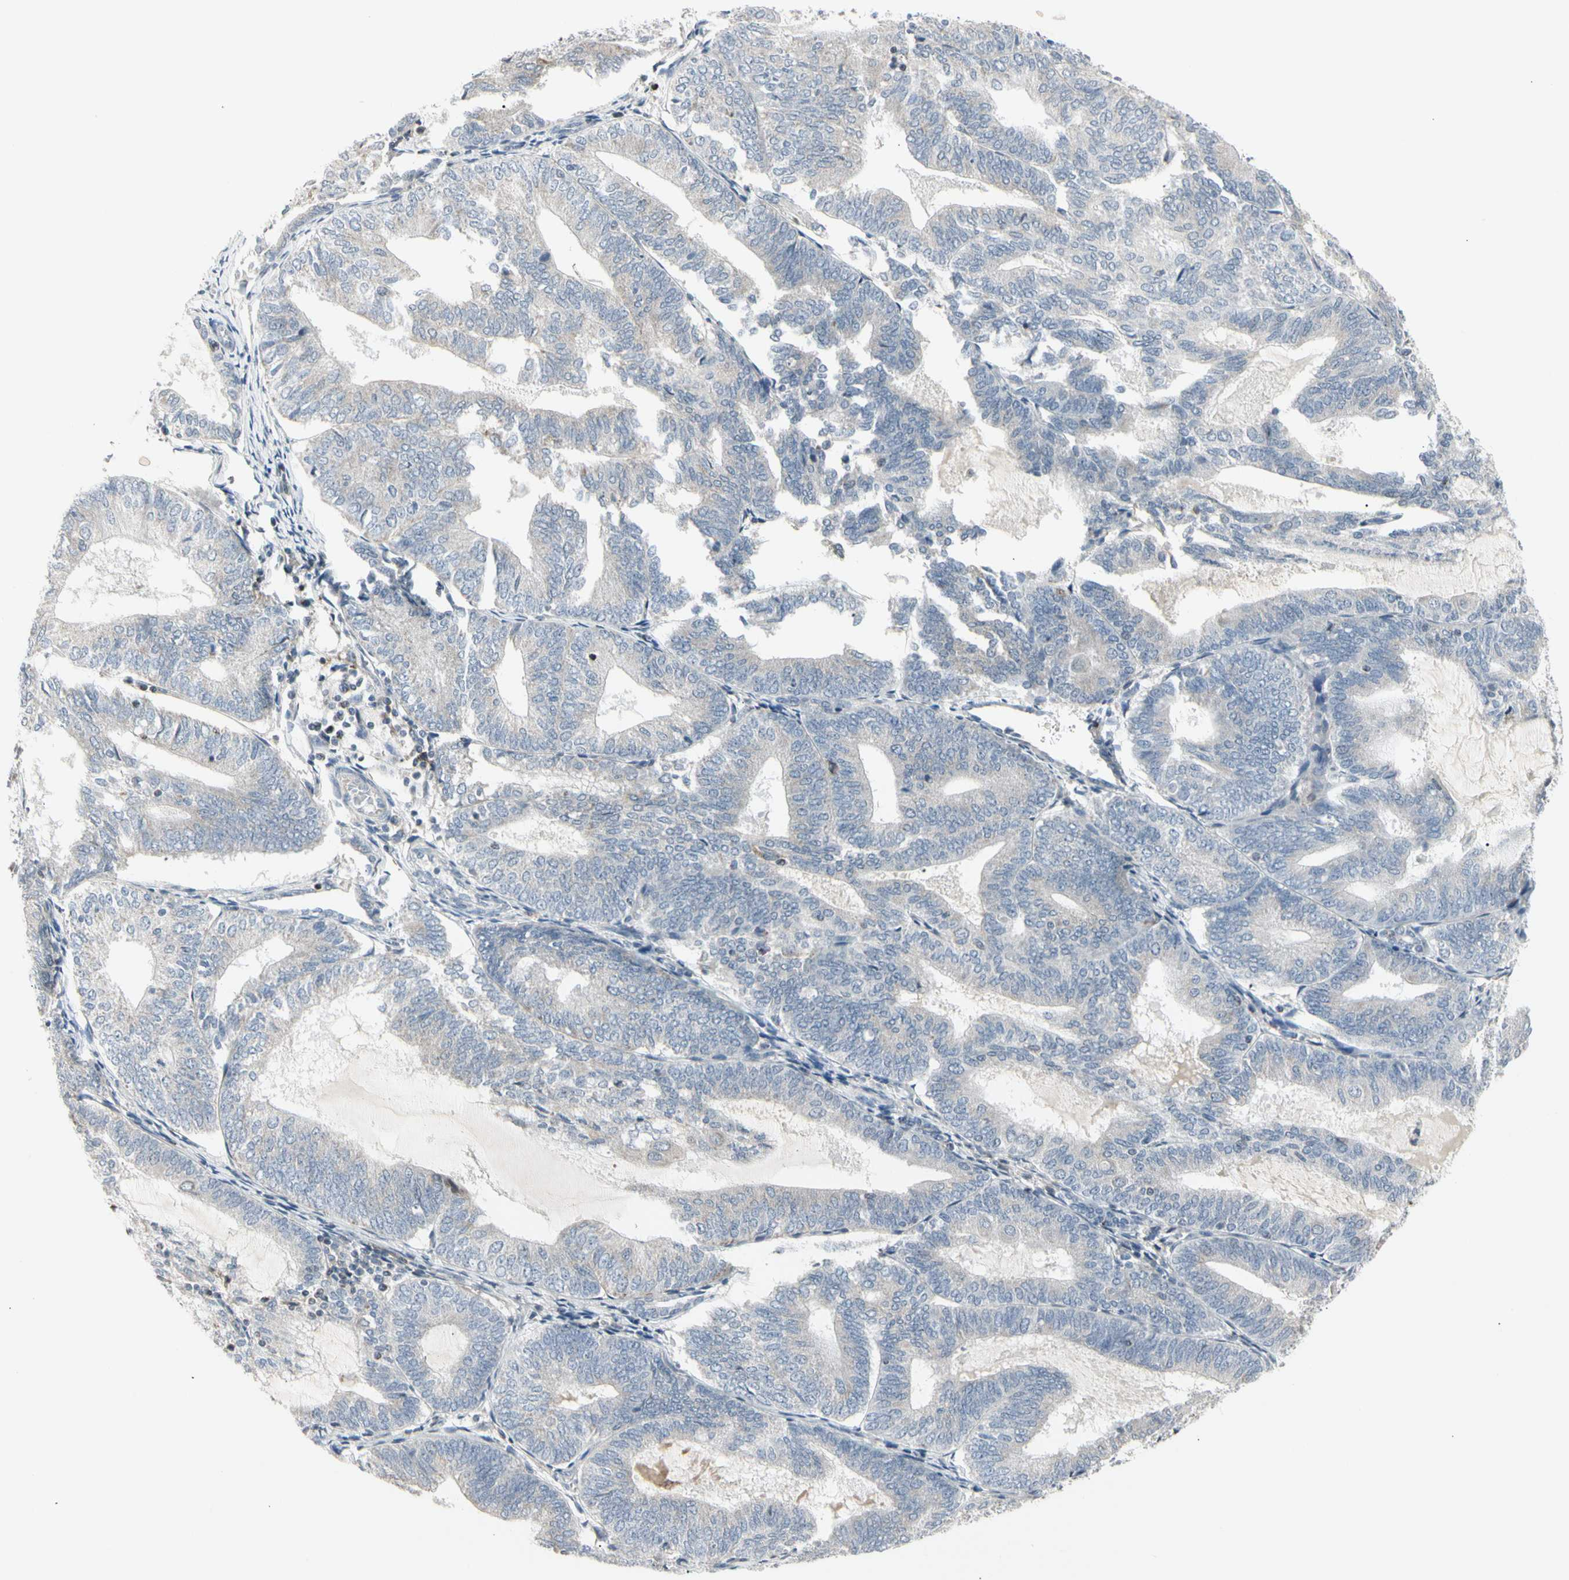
{"staining": {"intensity": "negative", "quantity": "none", "location": "none"}, "tissue": "endometrial cancer", "cell_type": "Tumor cells", "image_type": "cancer", "snomed": [{"axis": "morphology", "description": "Adenocarcinoma, NOS"}, {"axis": "topography", "description": "Endometrium"}], "caption": "Immunohistochemistry micrograph of neoplastic tissue: human endometrial cancer (adenocarcinoma) stained with DAB (3,3'-diaminobenzidine) exhibits no significant protein staining in tumor cells. The staining was performed using DAB to visualize the protein expression in brown, while the nuclei were stained in blue with hematoxylin (Magnification: 20x).", "gene": "TMEM176A", "patient": {"sex": "female", "age": 81}}